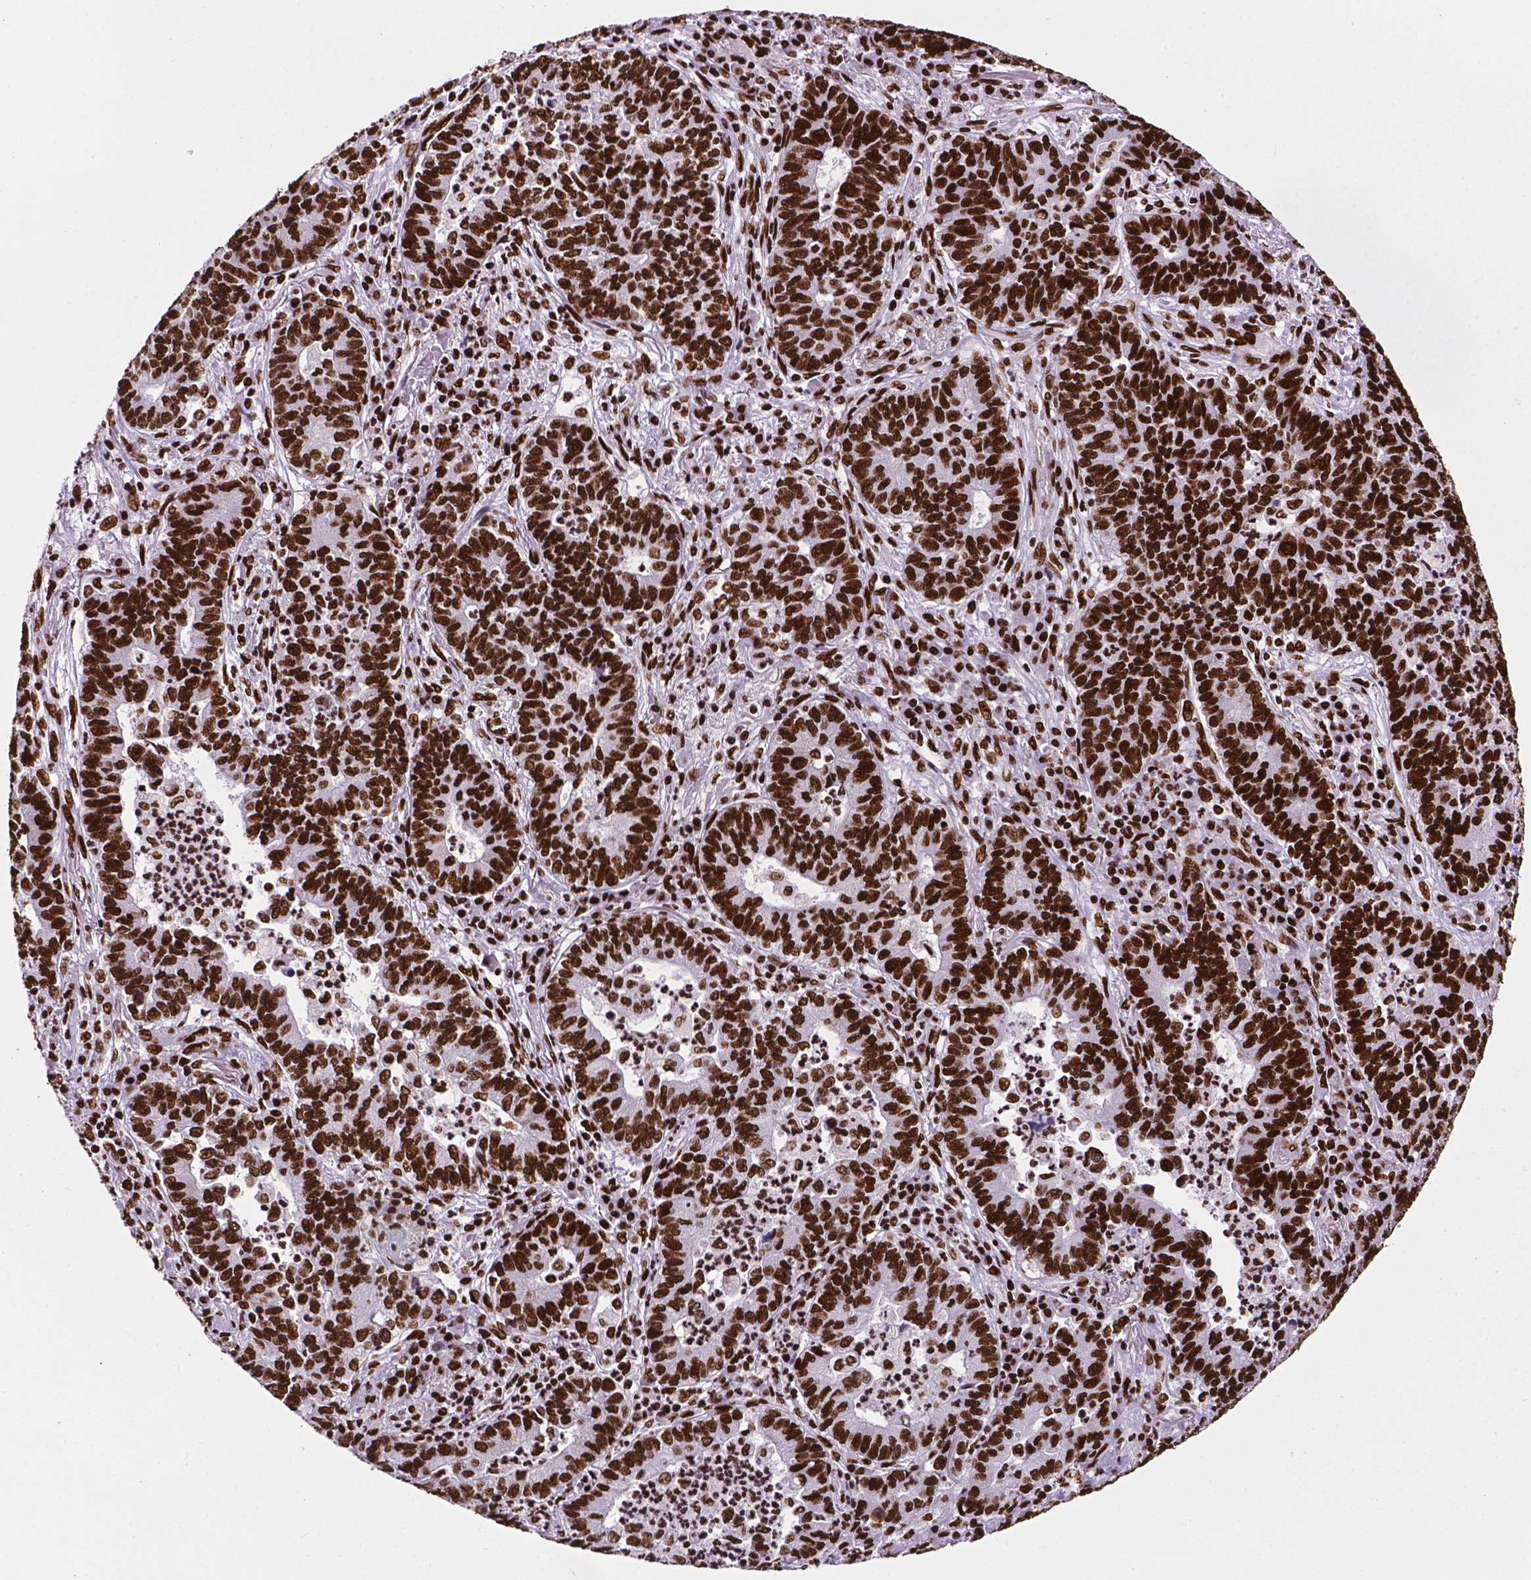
{"staining": {"intensity": "strong", "quantity": ">75%", "location": "nuclear"}, "tissue": "lung cancer", "cell_type": "Tumor cells", "image_type": "cancer", "snomed": [{"axis": "morphology", "description": "Adenocarcinoma, NOS"}, {"axis": "topography", "description": "Lung"}], "caption": "Protein analysis of lung adenocarcinoma tissue exhibits strong nuclear positivity in approximately >75% of tumor cells.", "gene": "SMIM5", "patient": {"sex": "female", "age": 57}}